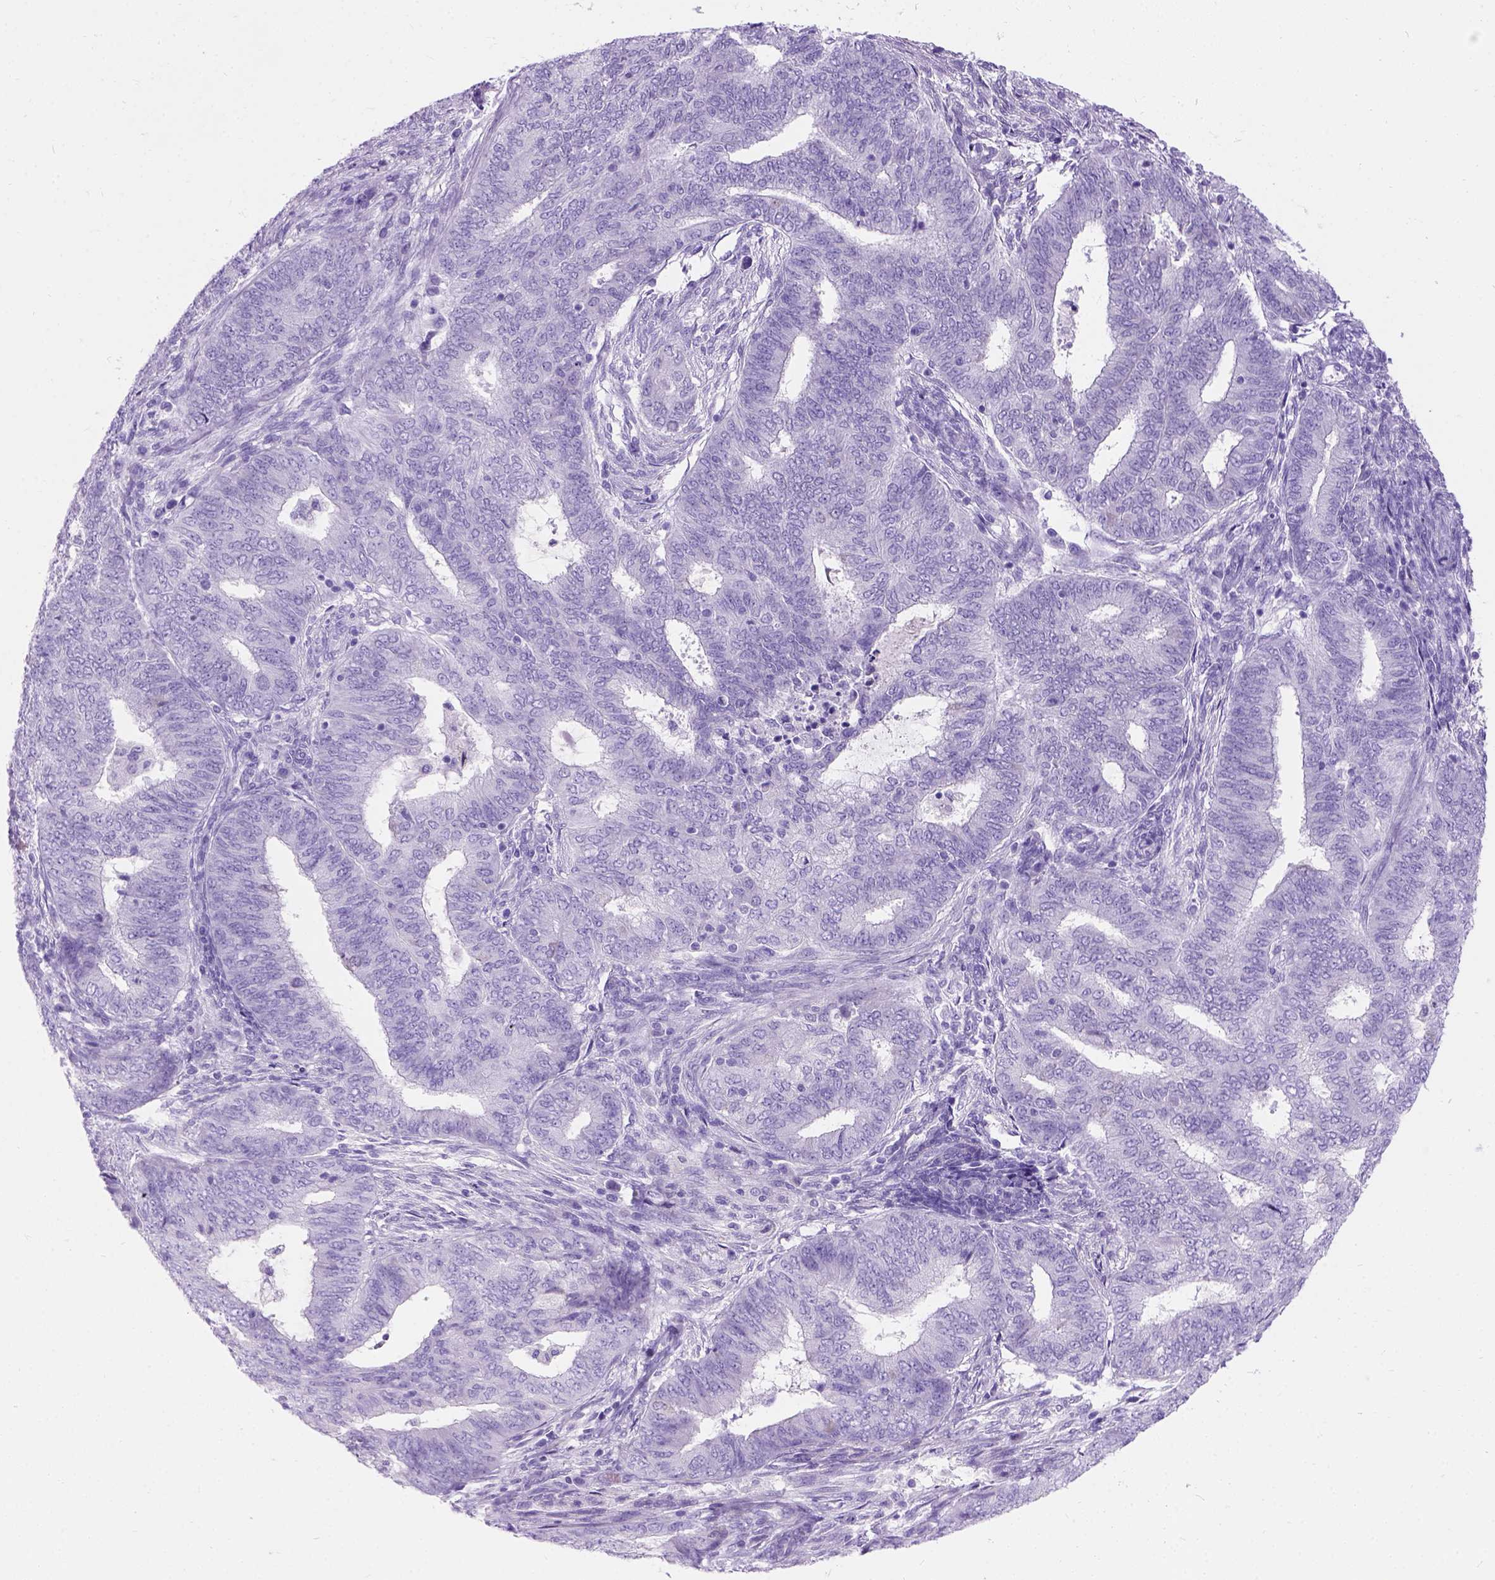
{"staining": {"intensity": "negative", "quantity": "none", "location": "none"}, "tissue": "endometrial cancer", "cell_type": "Tumor cells", "image_type": "cancer", "snomed": [{"axis": "morphology", "description": "Adenocarcinoma, NOS"}, {"axis": "topography", "description": "Endometrium"}], "caption": "High power microscopy image of an IHC image of adenocarcinoma (endometrial), revealing no significant staining in tumor cells.", "gene": "C7orf57", "patient": {"sex": "female", "age": 62}}